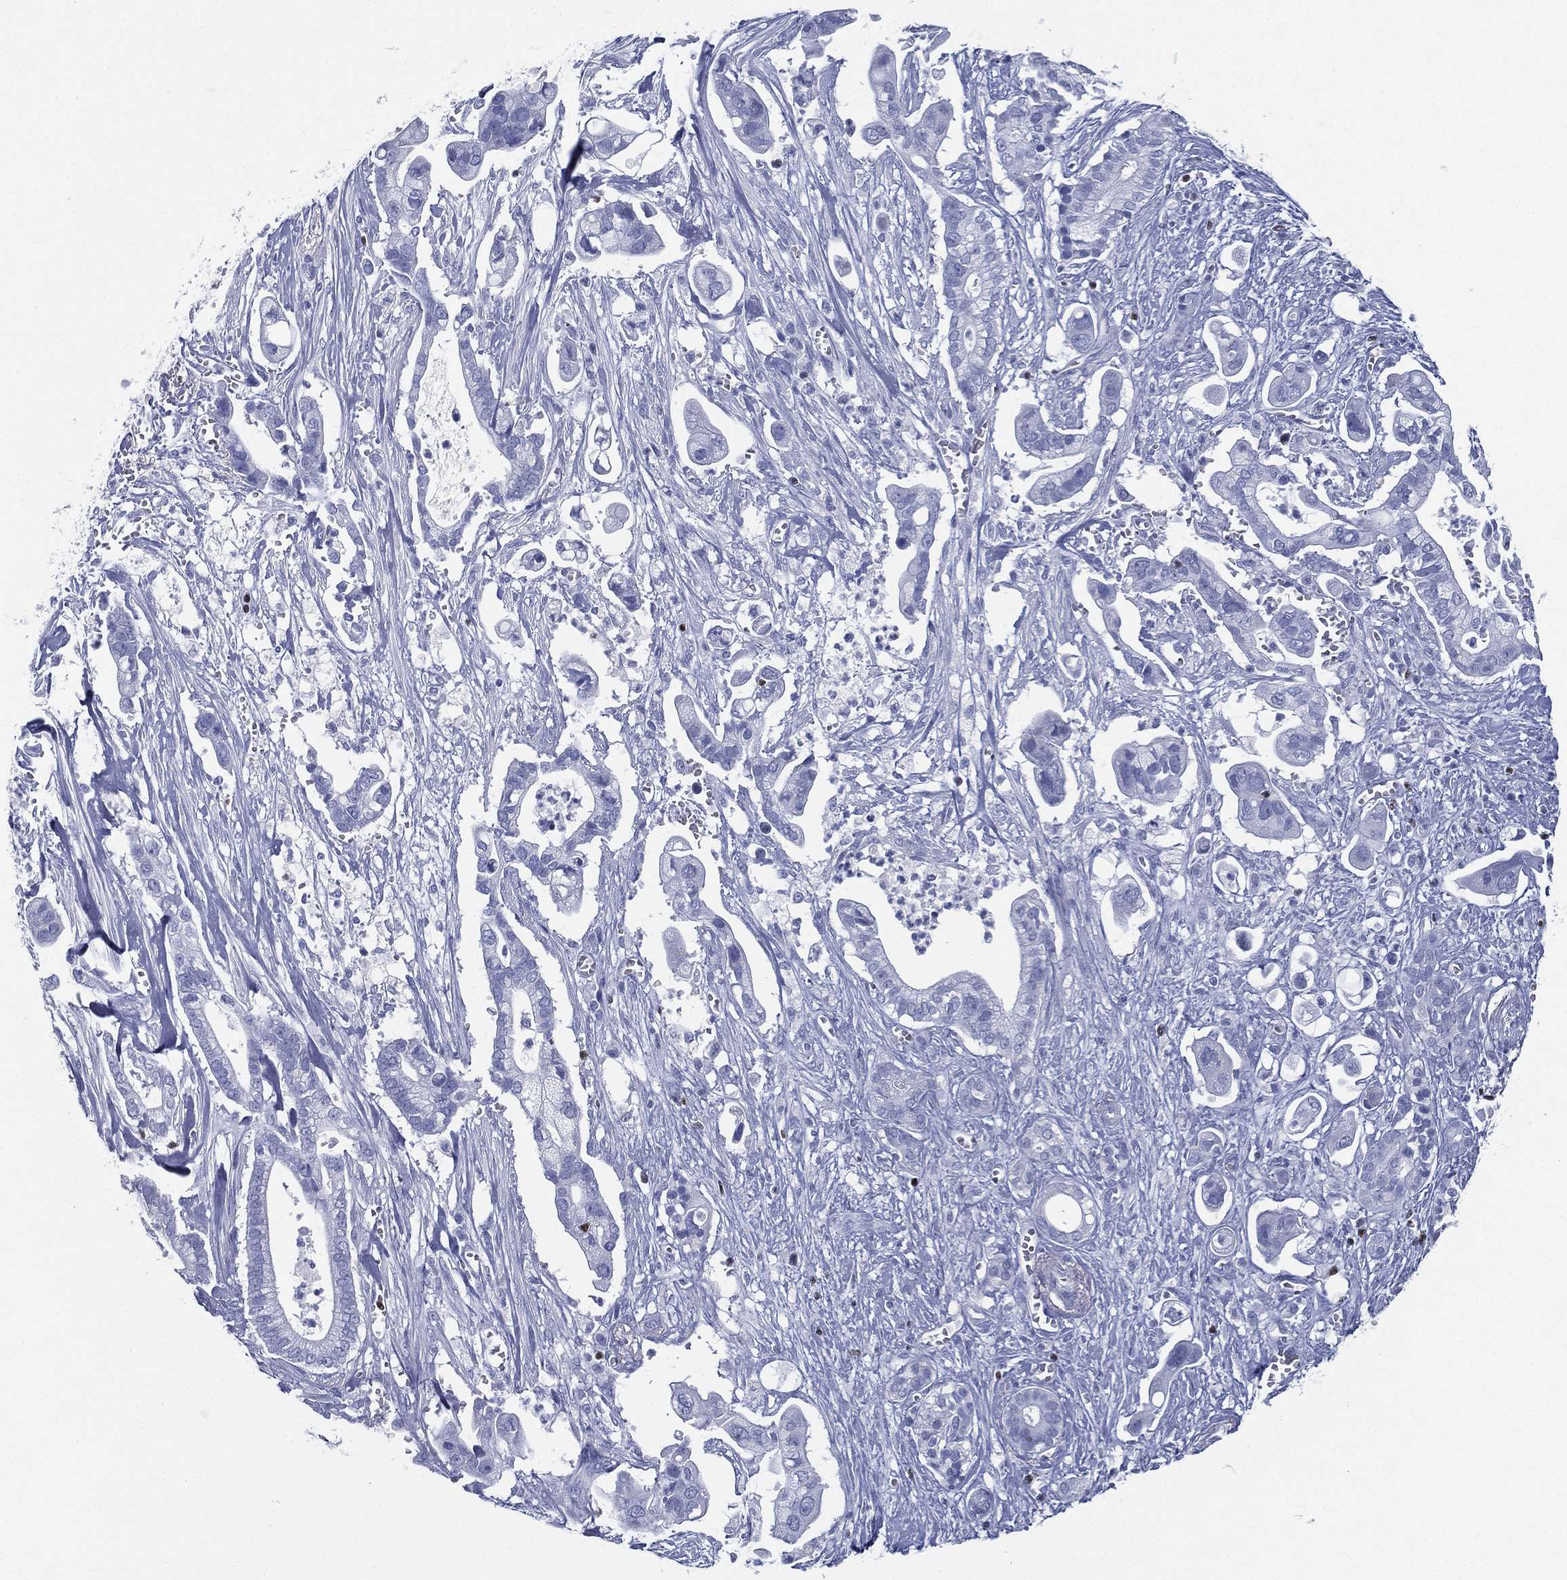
{"staining": {"intensity": "negative", "quantity": "none", "location": "none"}, "tissue": "pancreatic cancer", "cell_type": "Tumor cells", "image_type": "cancer", "snomed": [{"axis": "morphology", "description": "Adenocarcinoma, NOS"}, {"axis": "topography", "description": "Pancreas"}], "caption": "Immunohistochemical staining of human pancreatic adenocarcinoma demonstrates no significant expression in tumor cells.", "gene": "PYHIN1", "patient": {"sex": "male", "age": 61}}